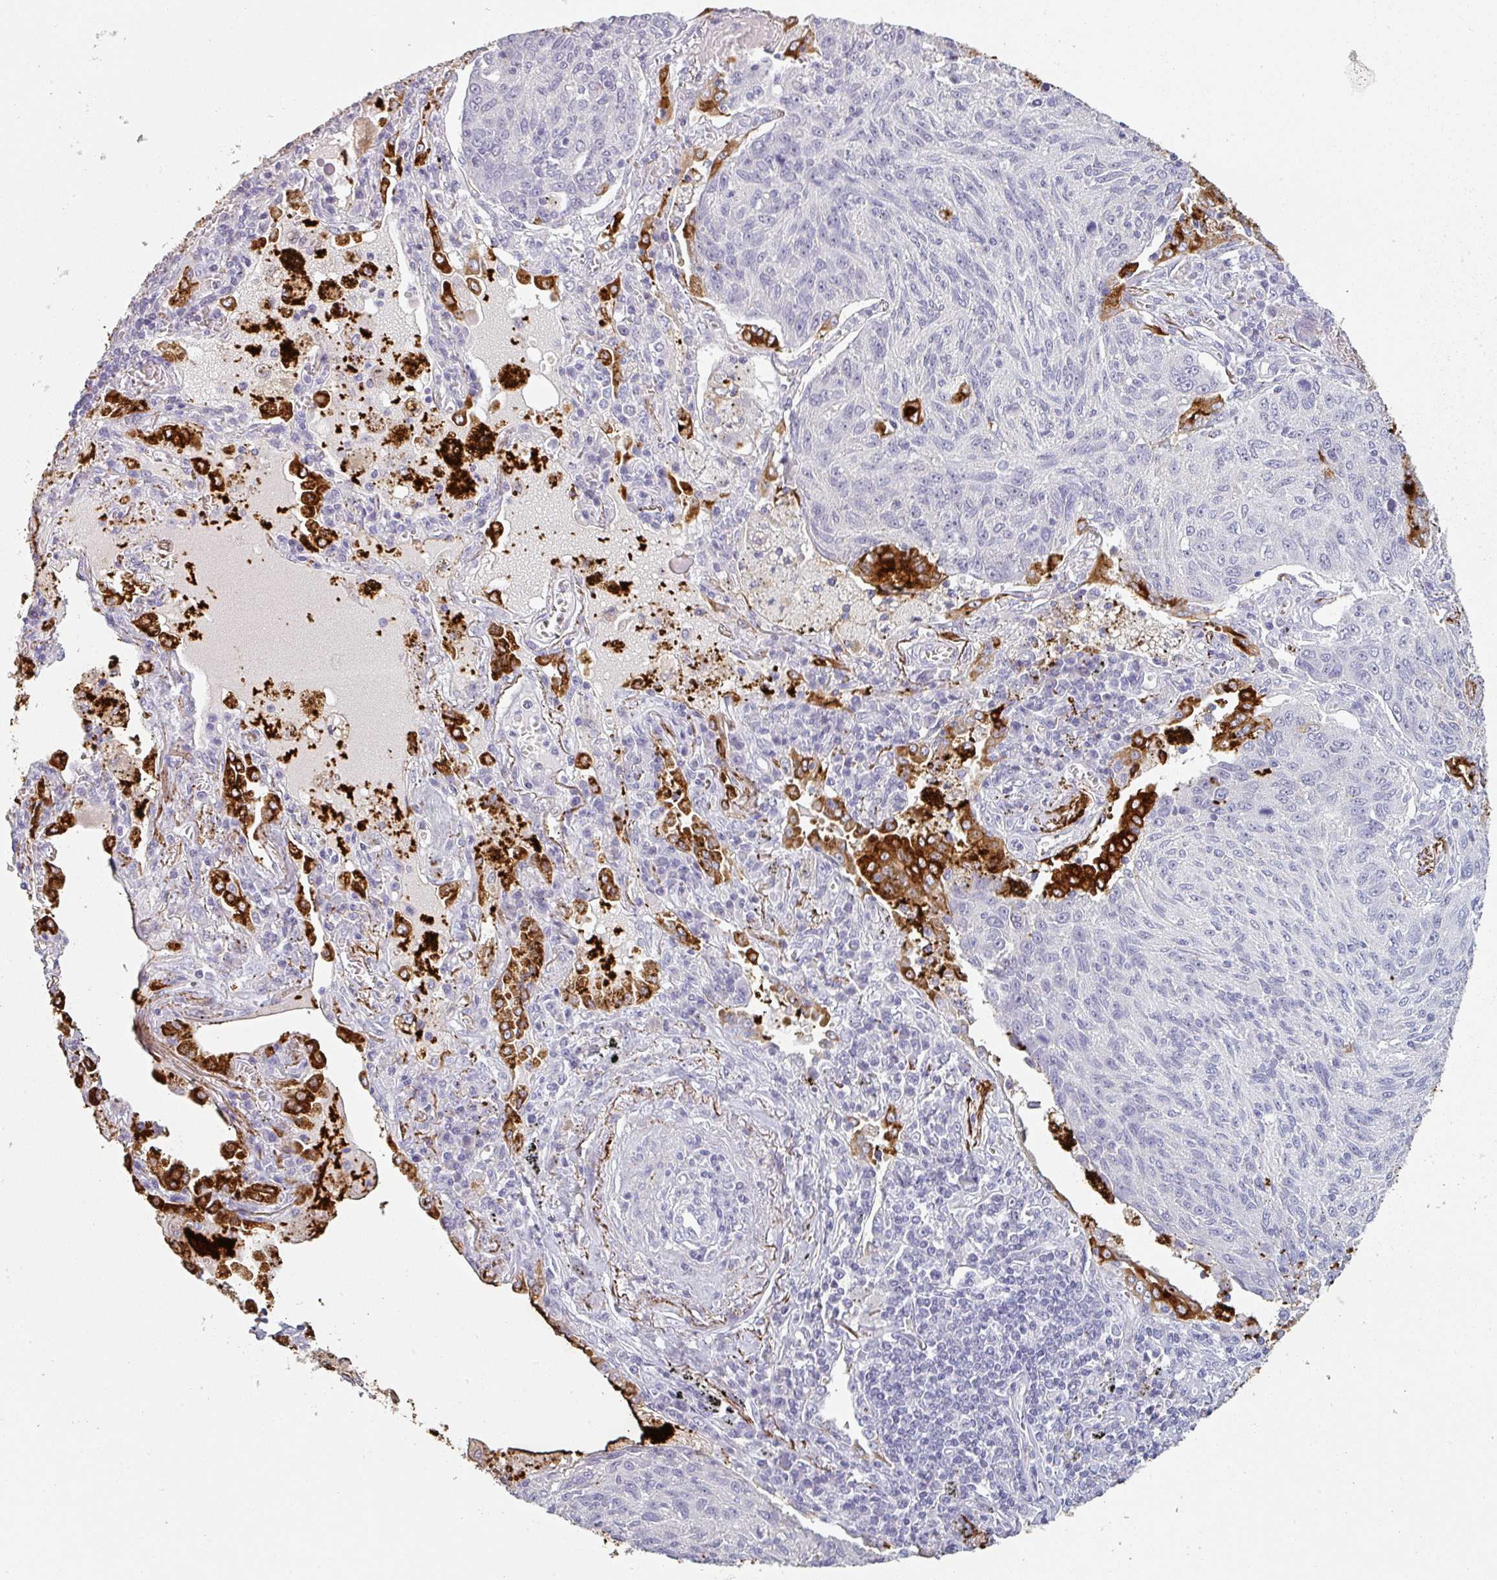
{"staining": {"intensity": "negative", "quantity": "none", "location": "none"}, "tissue": "lung cancer", "cell_type": "Tumor cells", "image_type": "cancer", "snomed": [{"axis": "morphology", "description": "Squamous cell carcinoma, NOS"}, {"axis": "topography", "description": "Lung"}], "caption": "There is no significant staining in tumor cells of lung cancer. Brightfield microscopy of IHC stained with DAB (3,3'-diaminobenzidine) (brown) and hematoxylin (blue), captured at high magnification.", "gene": "SFTPA1", "patient": {"sex": "female", "age": 66}}